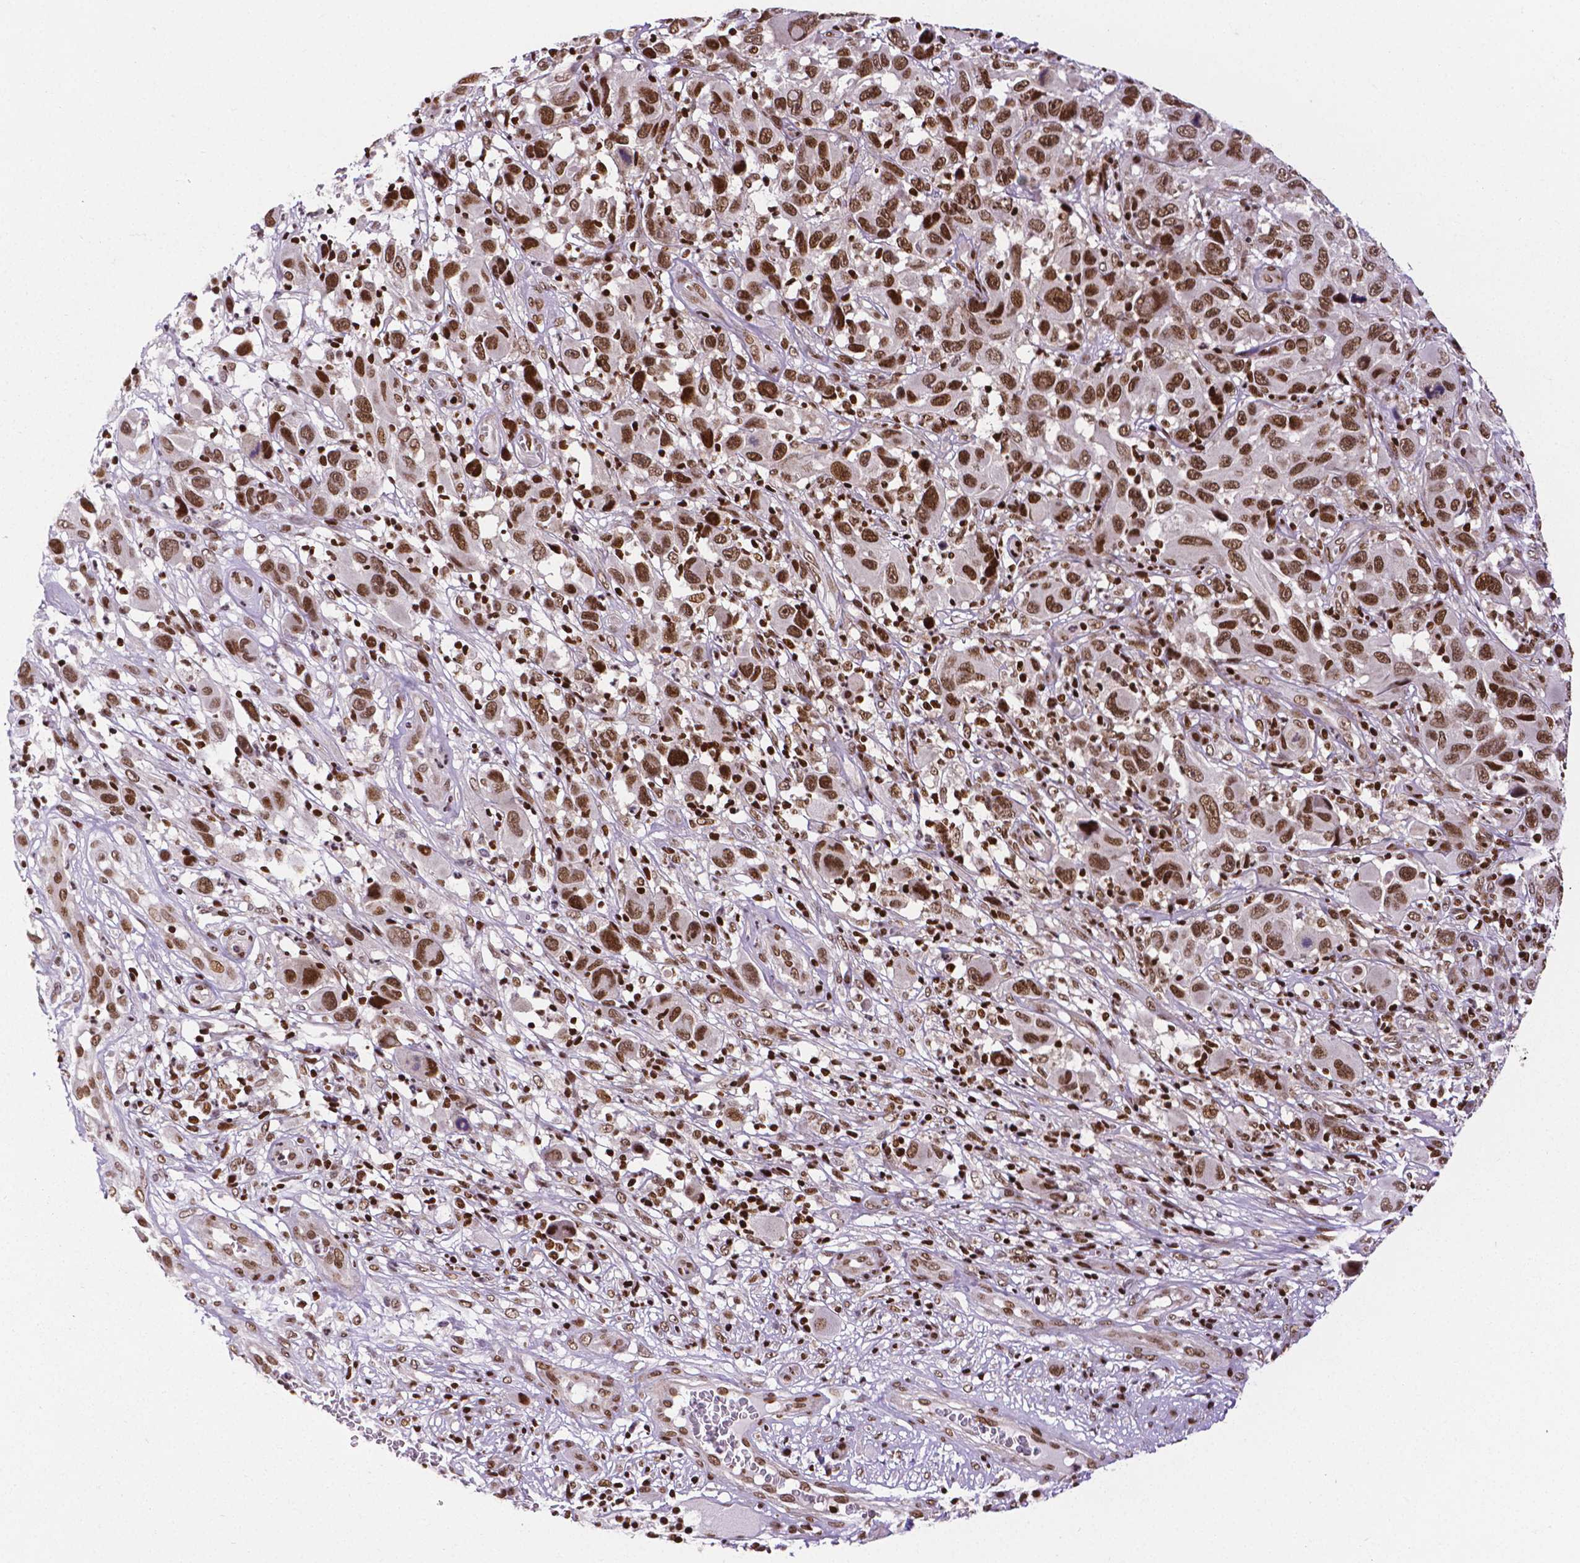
{"staining": {"intensity": "strong", "quantity": ">75%", "location": "nuclear"}, "tissue": "melanoma", "cell_type": "Tumor cells", "image_type": "cancer", "snomed": [{"axis": "morphology", "description": "Malignant melanoma, NOS"}, {"axis": "topography", "description": "Skin"}], "caption": "This is a histology image of immunohistochemistry staining of melanoma, which shows strong positivity in the nuclear of tumor cells.", "gene": "CTCF", "patient": {"sex": "male", "age": 53}}